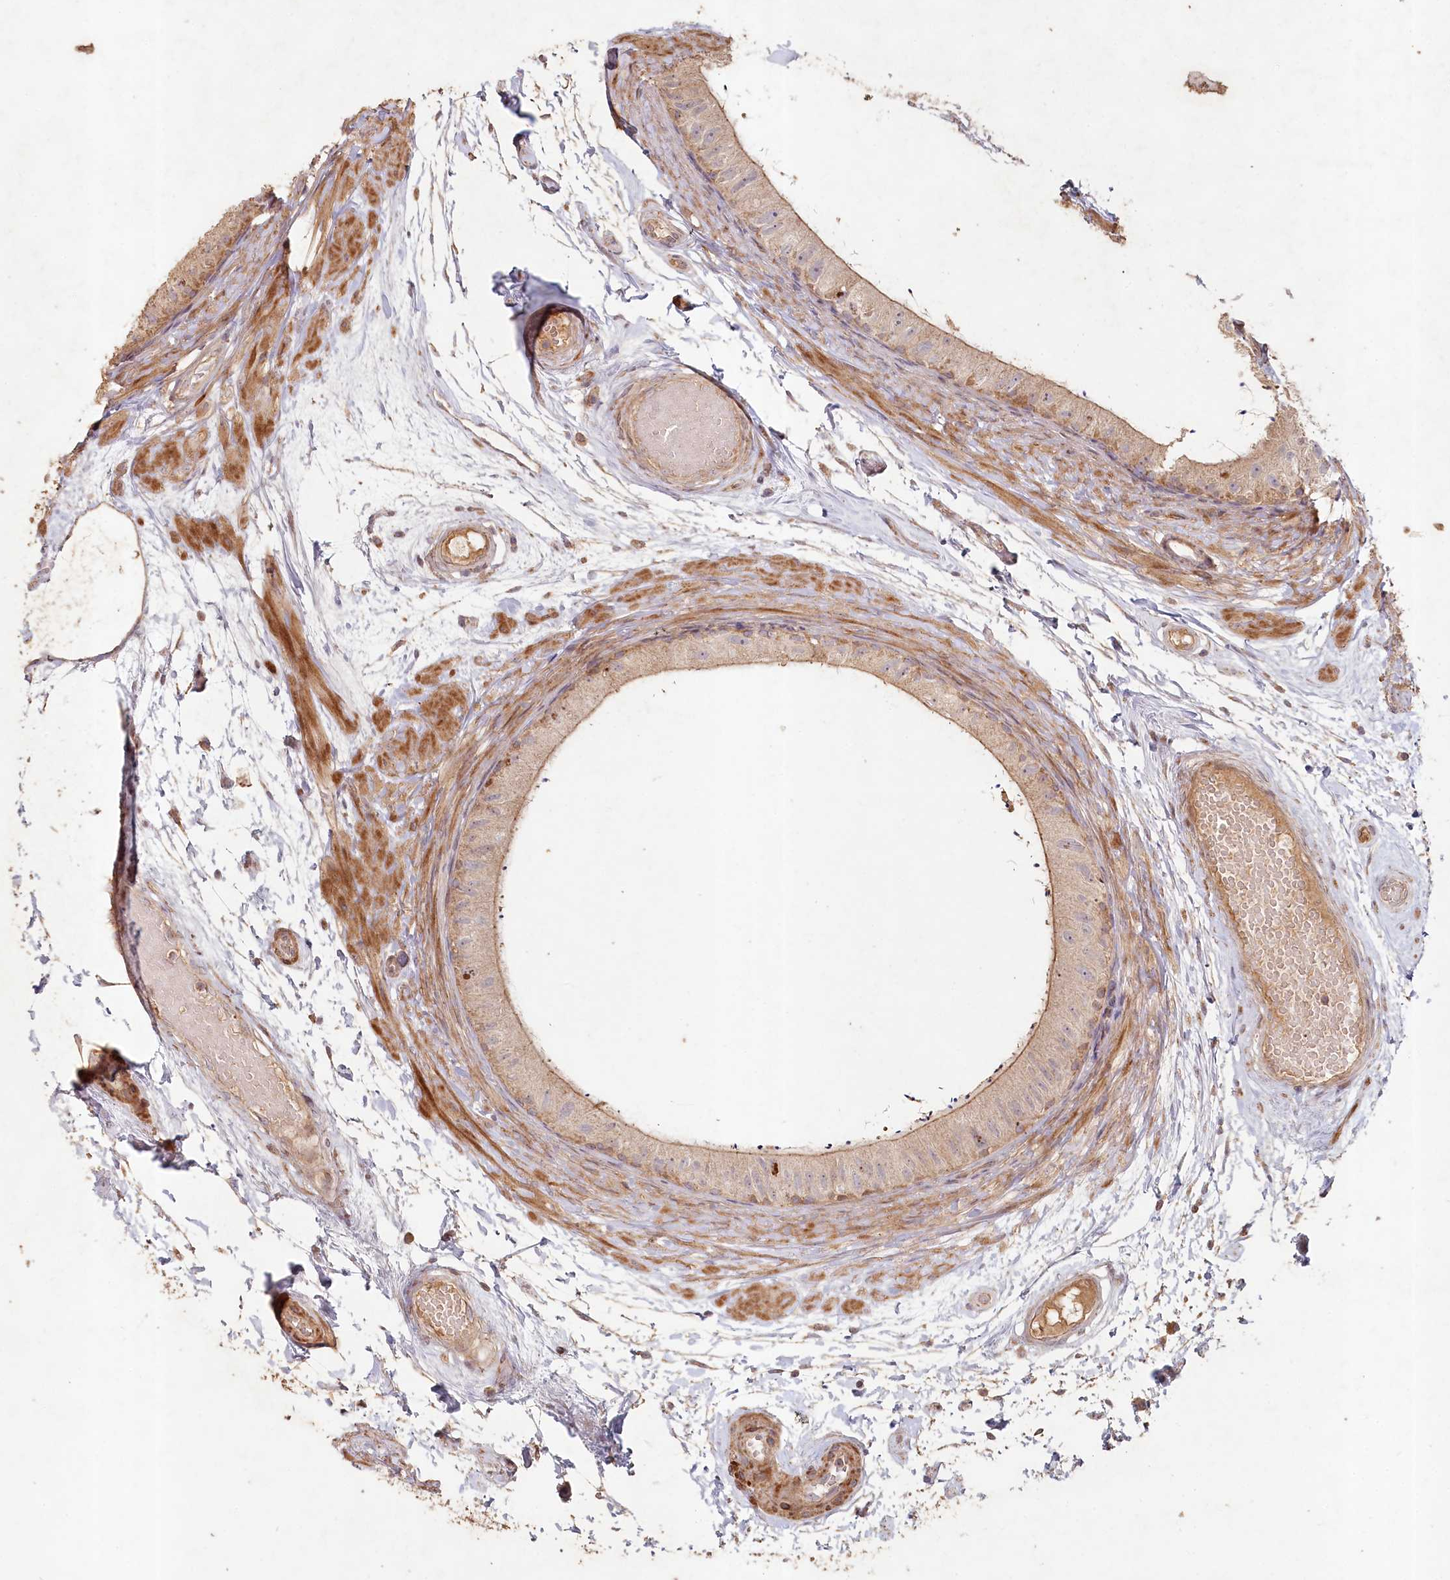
{"staining": {"intensity": "moderate", "quantity": ">75%", "location": "cytoplasmic/membranous"}, "tissue": "epididymis", "cell_type": "Glandular cells", "image_type": "normal", "snomed": [{"axis": "morphology", "description": "Normal tissue, NOS"}, {"axis": "topography", "description": "Epididymis"}], "caption": "Protein staining displays moderate cytoplasmic/membranous expression in approximately >75% of glandular cells in unremarkable epididymis.", "gene": "HAL", "patient": {"sex": "male", "age": 50}}